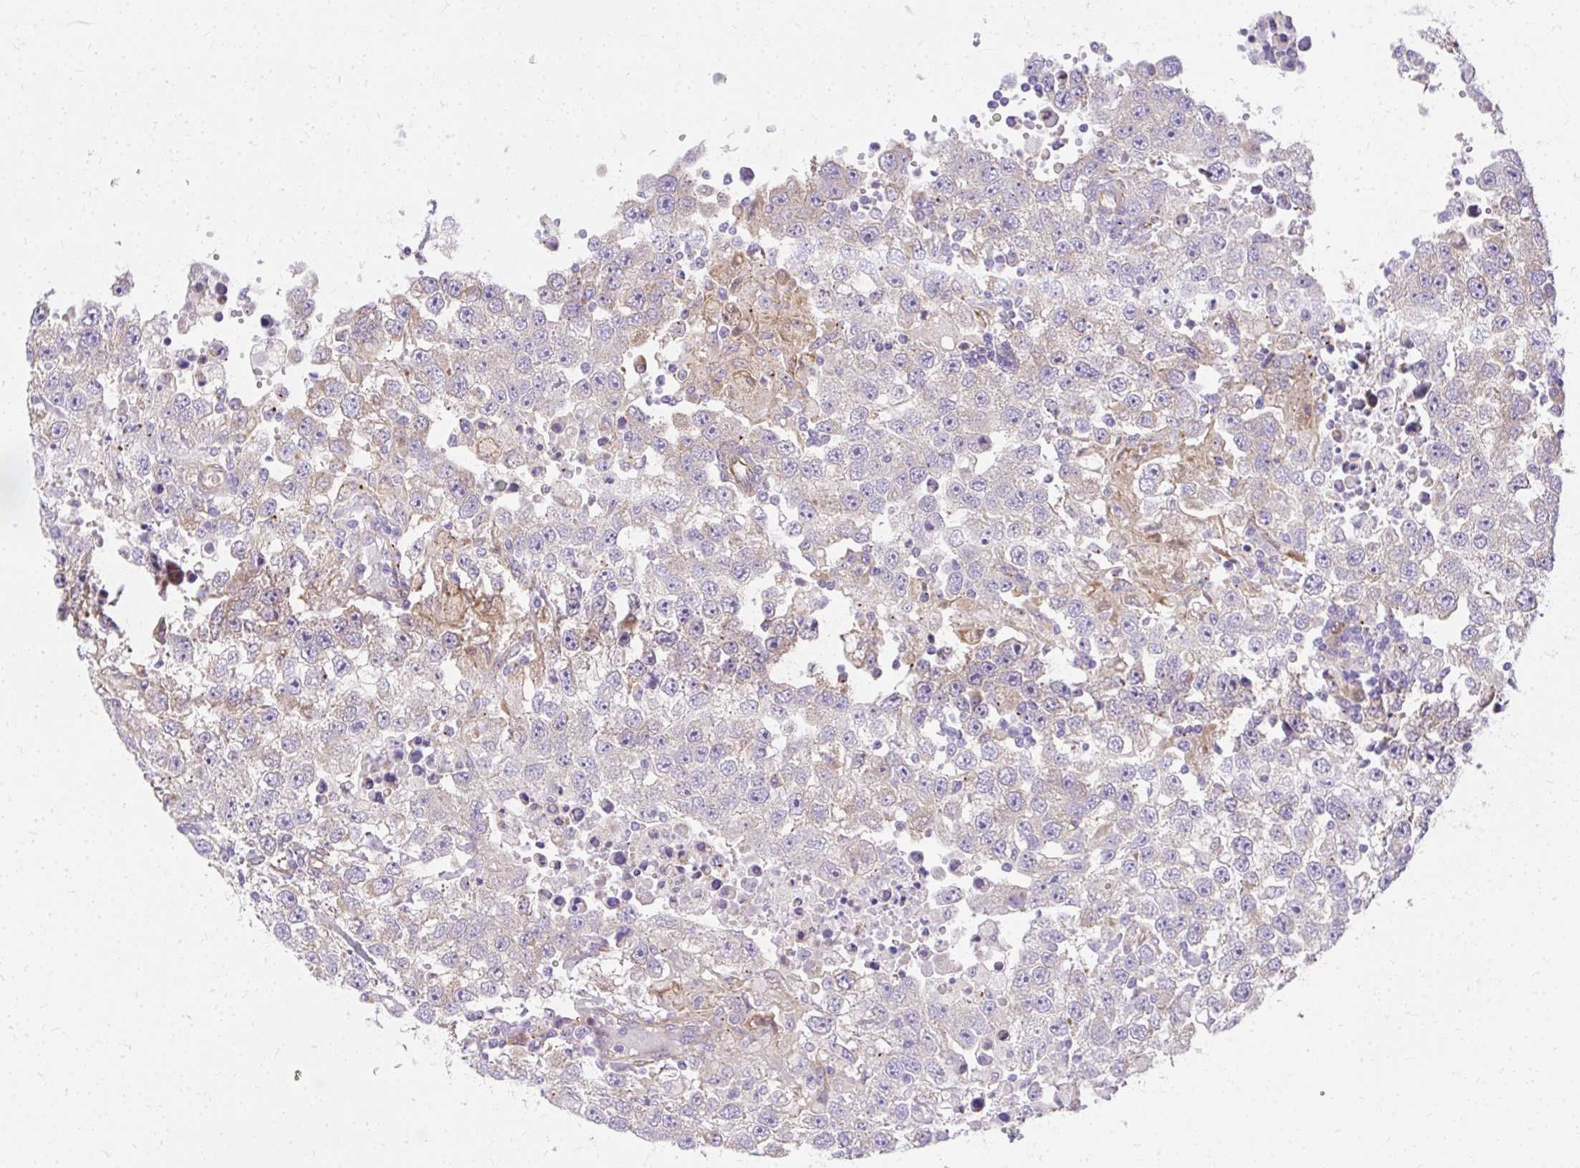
{"staining": {"intensity": "negative", "quantity": "none", "location": "none"}, "tissue": "testis cancer", "cell_type": "Tumor cells", "image_type": "cancer", "snomed": [{"axis": "morphology", "description": "Carcinoma, Embryonal, NOS"}, {"axis": "topography", "description": "Testis"}], "caption": "The micrograph exhibits no staining of tumor cells in testis embryonal carcinoma.", "gene": "RSKR", "patient": {"sex": "male", "age": 83}}